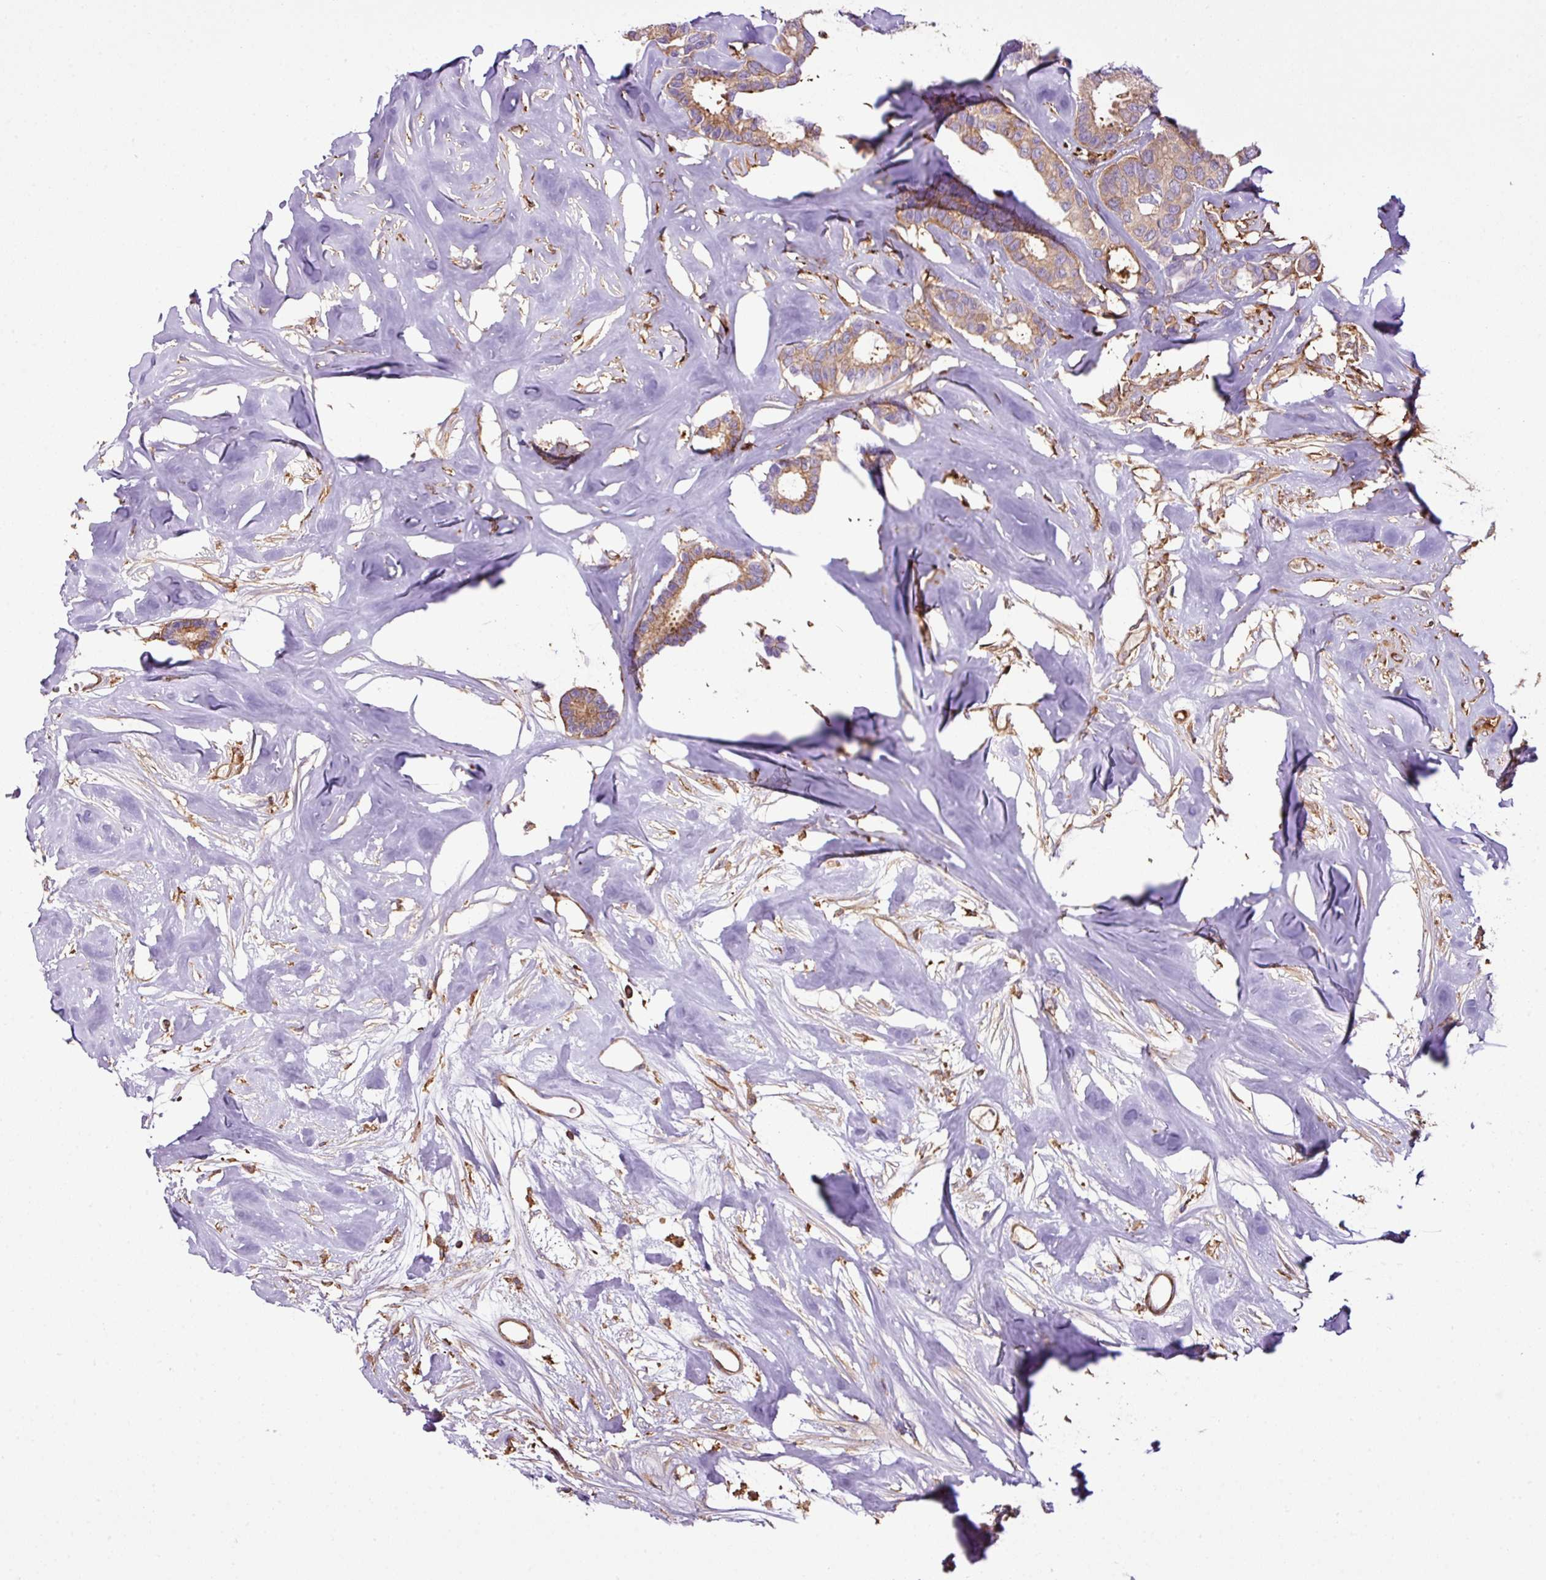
{"staining": {"intensity": "moderate", "quantity": ">75%", "location": "cytoplasmic/membranous"}, "tissue": "breast cancer", "cell_type": "Tumor cells", "image_type": "cancer", "snomed": [{"axis": "morphology", "description": "Duct carcinoma"}, {"axis": "topography", "description": "Breast"}], "caption": "This micrograph demonstrates immunohistochemistry (IHC) staining of human infiltrating ductal carcinoma (breast), with medium moderate cytoplasmic/membranous staining in about >75% of tumor cells.", "gene": "PGAP6", "patient": {"sex": "female", "age": 87}}